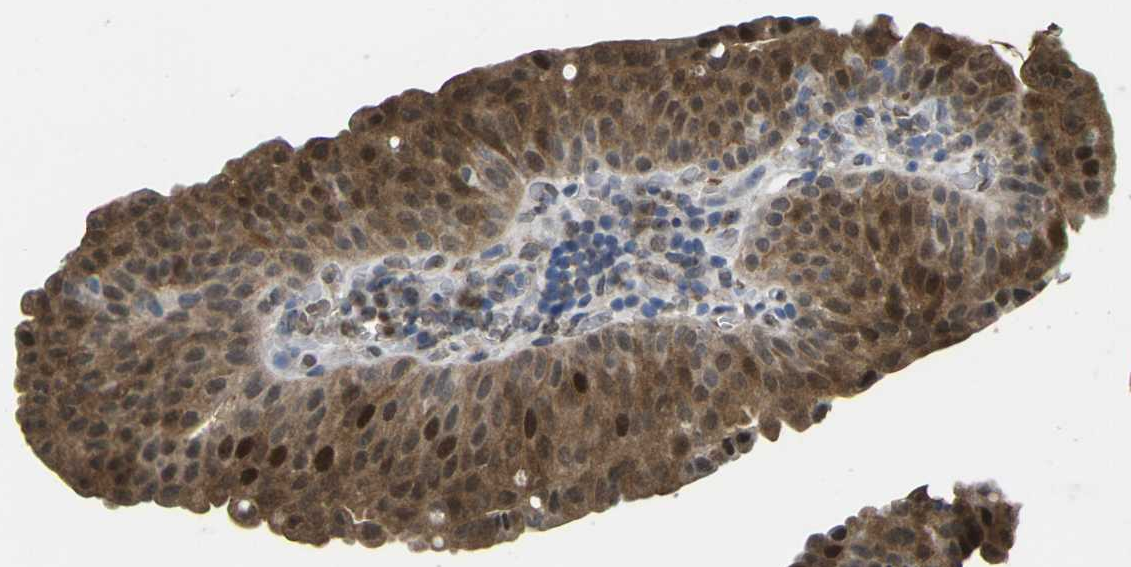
{"staining": {"intensity": "moderate", "quantity": ">75%", "location": "cytoplasmic/membranous,nuclear"}, "tissue": "urothelial cancer", "cell_type": "Tumor cells", "image_type": "cancer", "snomed": [{"axis": "morphology", "description": "Urothelial carcinoma, Low grade"}, {"axis": "topography", "description": "Urinary bladder"}], "caption": "Tumor cells show moderate cytoplasmic/membranous and nuclear expression in about >75% of cells in low-grade urothelial carcinoma. Nuclei are stained in blue.", "gene": "SCNN1B", "patient": {"sex": "female", "age": 75}}